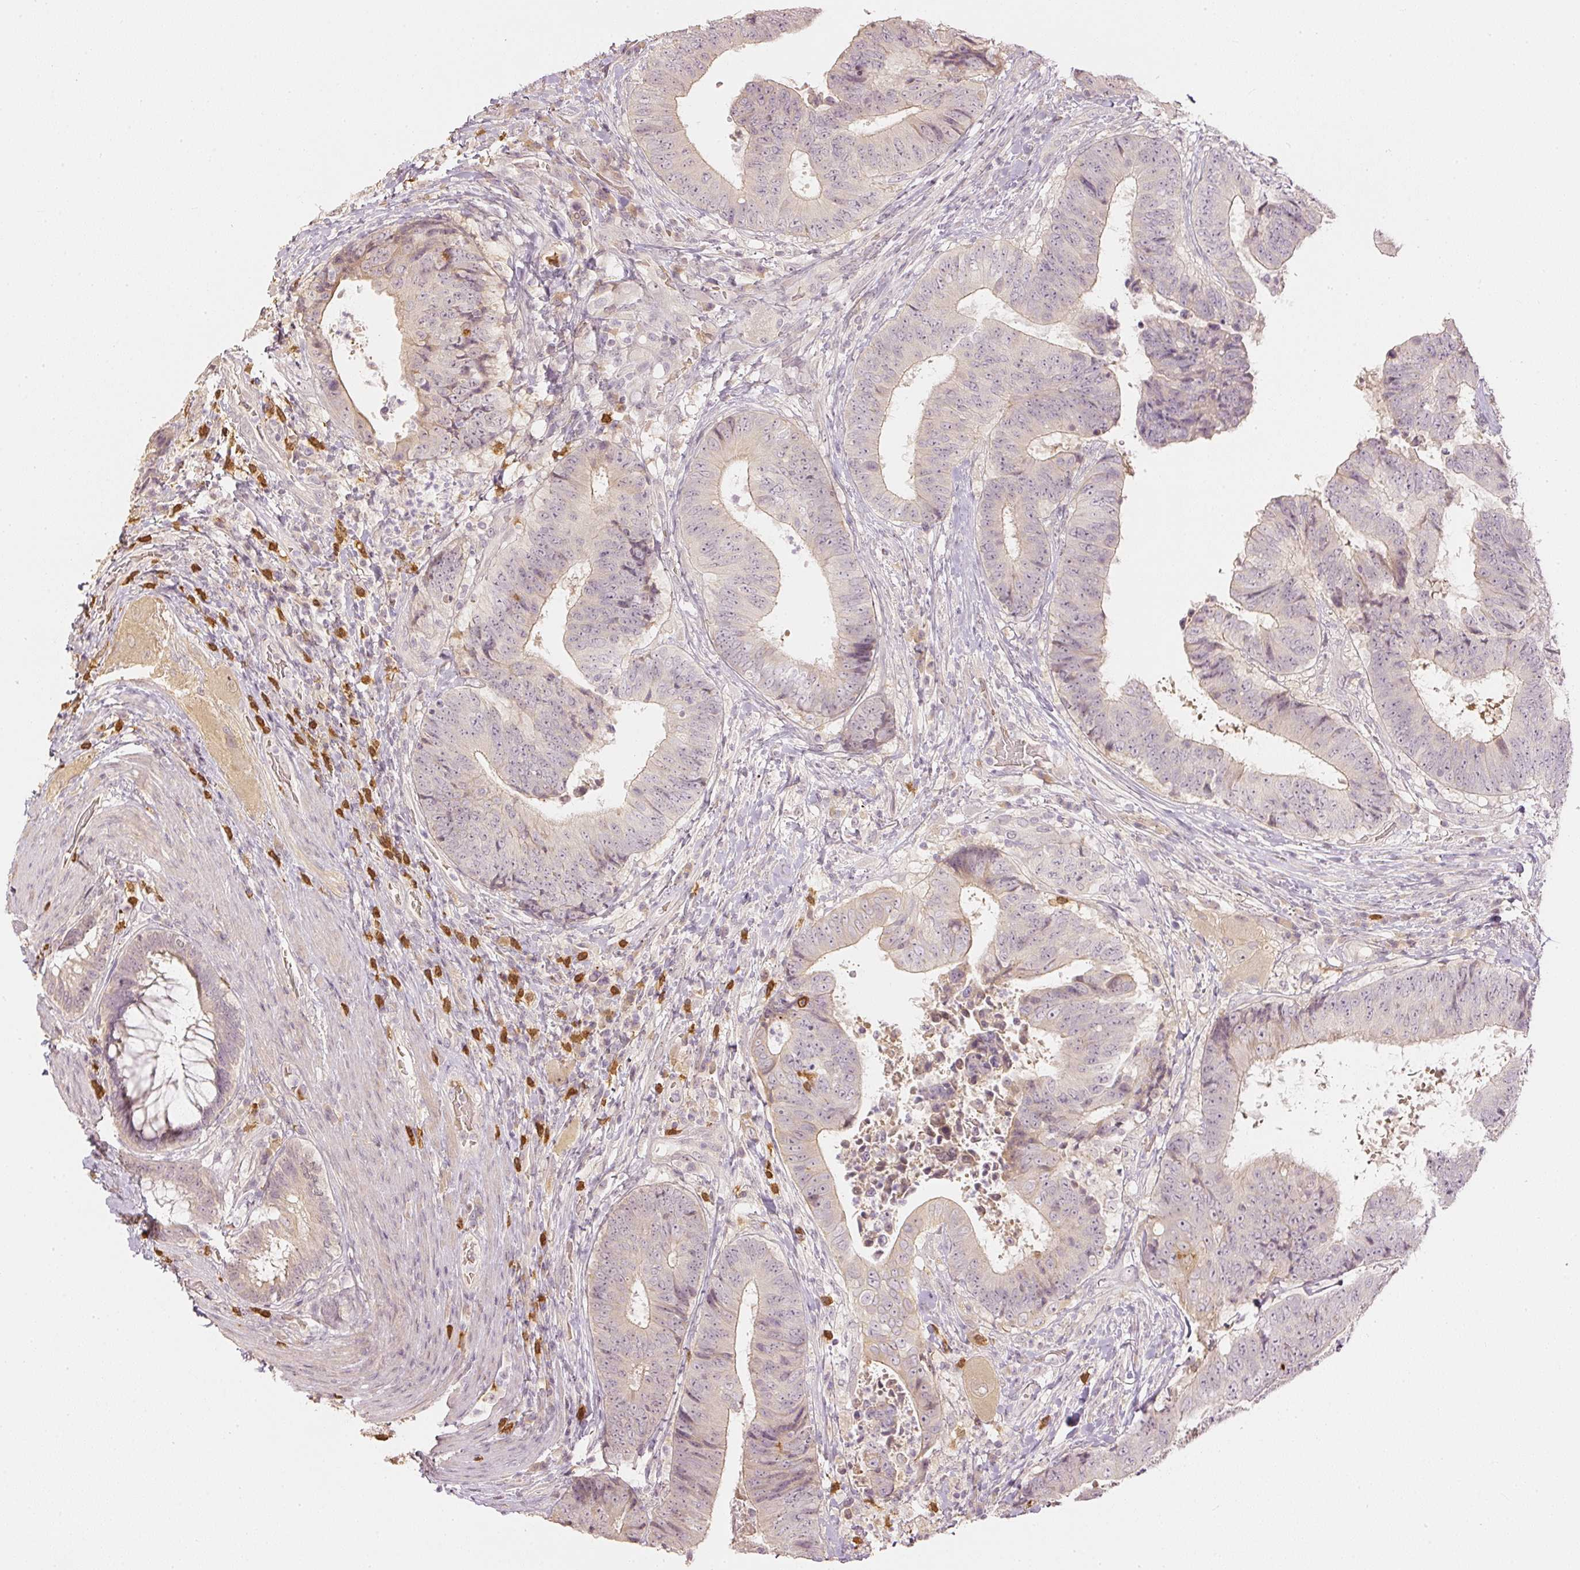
{"staining": {"intensity": "weak", "quantity": "<25%", "location": "cytoplasmic/membranous"}, "tissue": "colorectal cancer", "cell_type": "Tumor cells", "image_type": "cancer", "snomed": [{"axis": "morphology", "description": "Adenocarcinoma, NOS"}, {"axis": "topography", "description": "Rectum"}], "caption": "IHC image of colorectal adenocarcinoma stained for a protein (brown), which displays no expression in tumor cells.", "gene": "GZMA", "patient": {"sex": "male", "age": 72}}